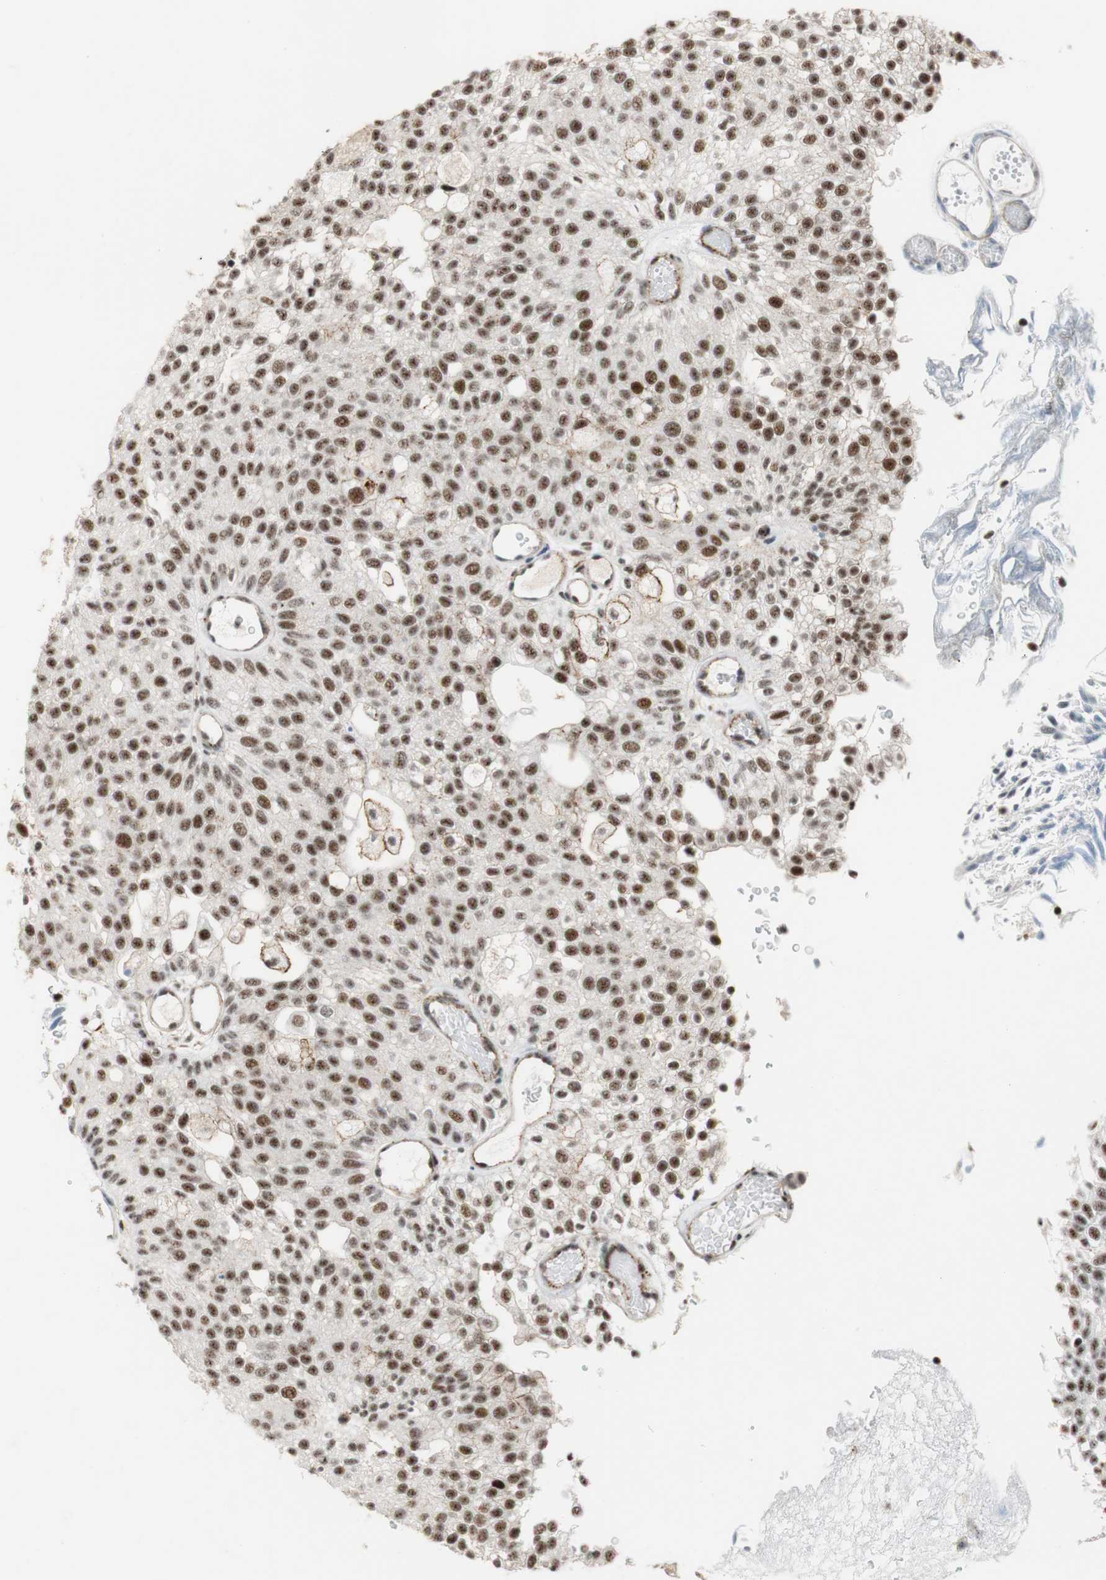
{"staining": {"intensity": "moderate", "quantity": ">75%", "location": "nuclear"}, "tissue": "urothelial cancer", "cell_type": "Tumor cells", "image_type": "cancer", "snomed": [{"axis": "morphology", "description": "Urothelial carcinoma, Low grade"}, {"axis": "topography", "description": "Urinary bladder"}], "caption": "This is a histology image of IHC staining of urothelial carcinoma (low-grade), which shows moderate expression in the nuclear of tumor cells.", "gene": "SAP18", "patient": {"sex": "male", "age": 78}}